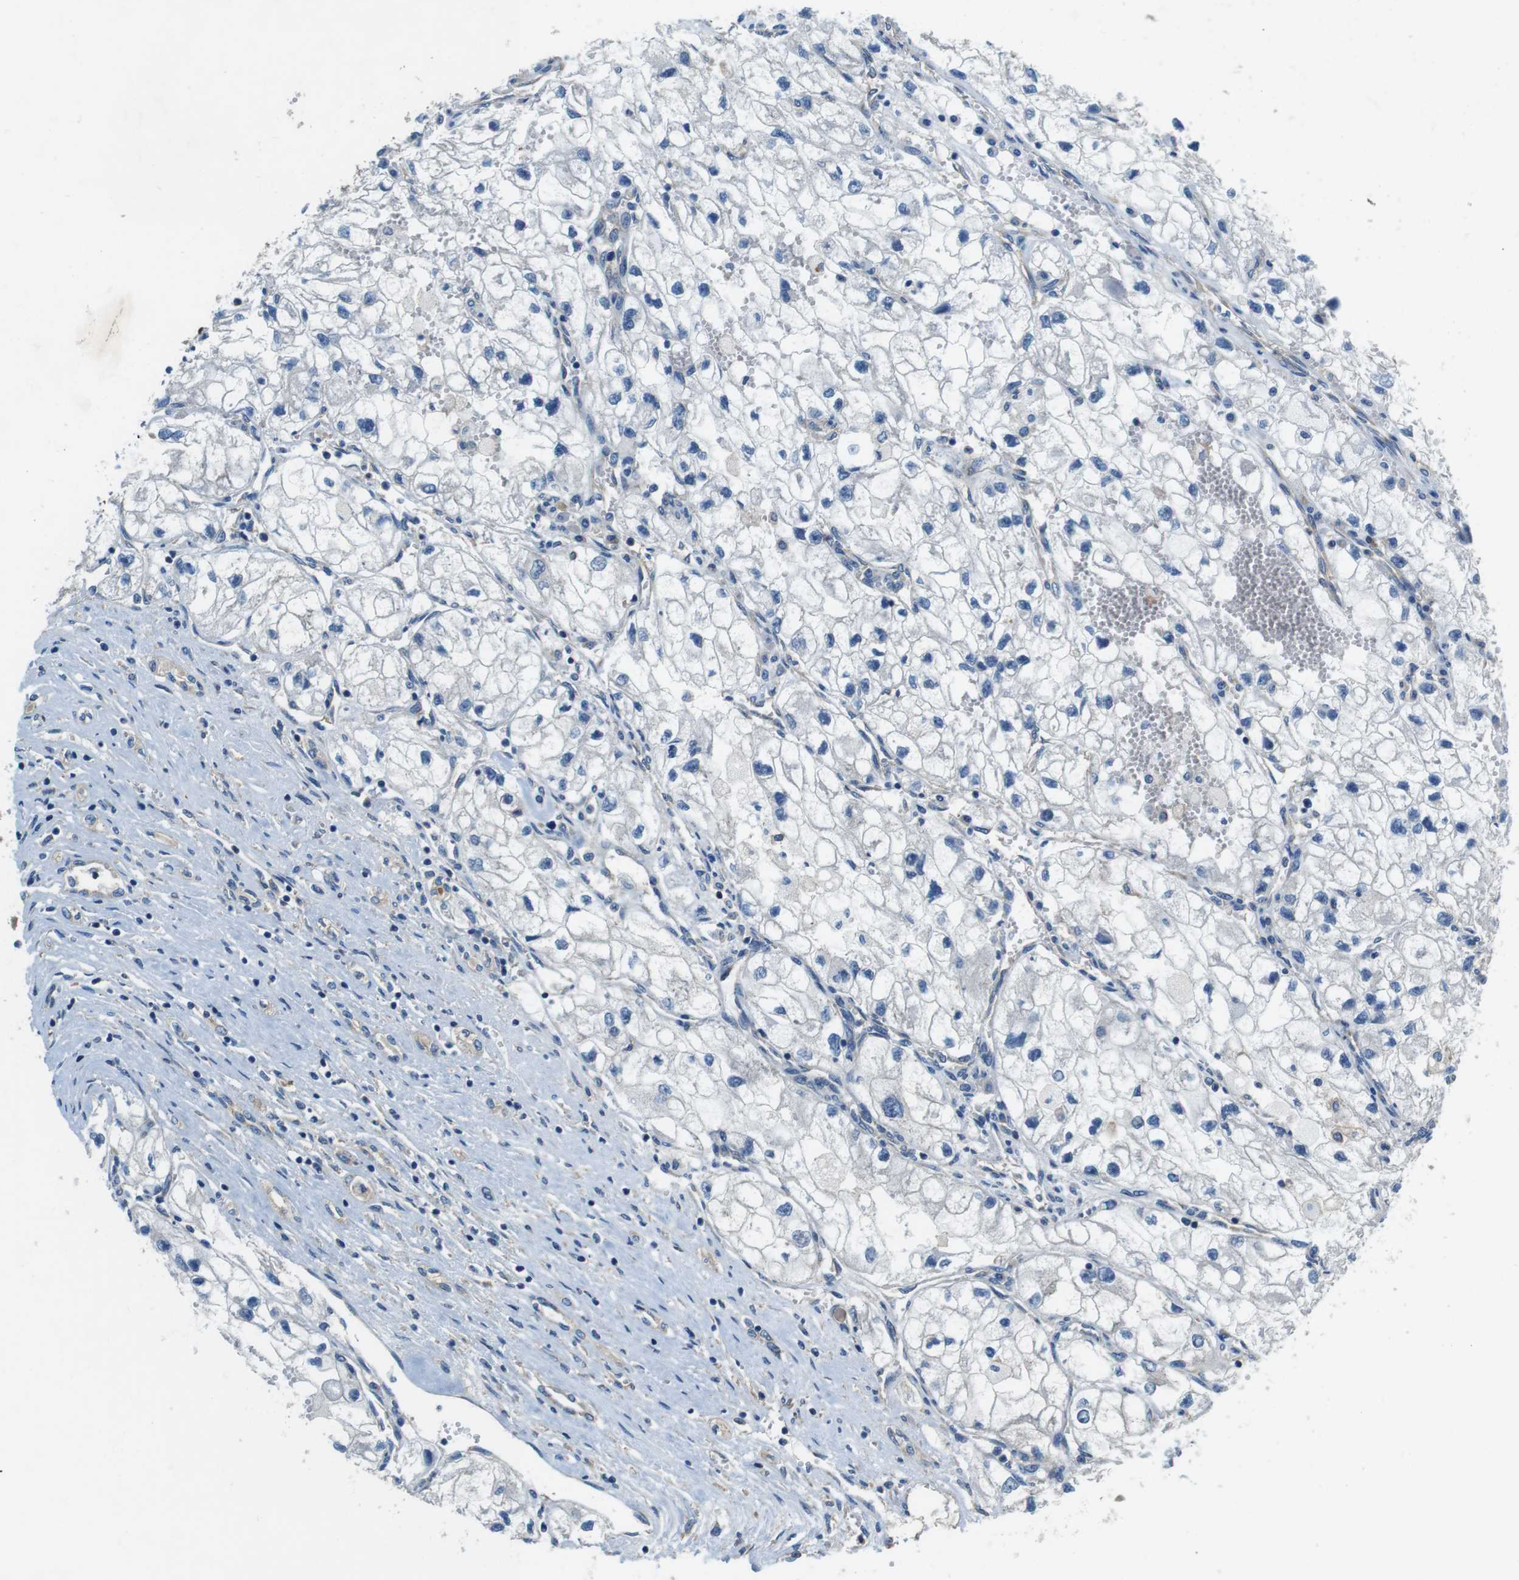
{"staining": {"intensity": "negative", "quantity": "none", "location": "none"}, "tissue": "renal cancer", "cell_type": "Tumor cells", "image_type": "cancer", "snomed": [{"axis": "morphology", "description": "Adenocarcinoma, NOS"}, {"axis": "topography", "description": "Kidney"}], "caption": "Tumor cells are negative for protein expression in human renal cancer (adenocarcinoma). The staining was performed using DAB to visualize the protein expression in brown, while the nuclei were stained in blue with hematoxylin (Magnification: 20x).", "gene": "DENND4C", "patient": {"sex": "female", "age": 70}}